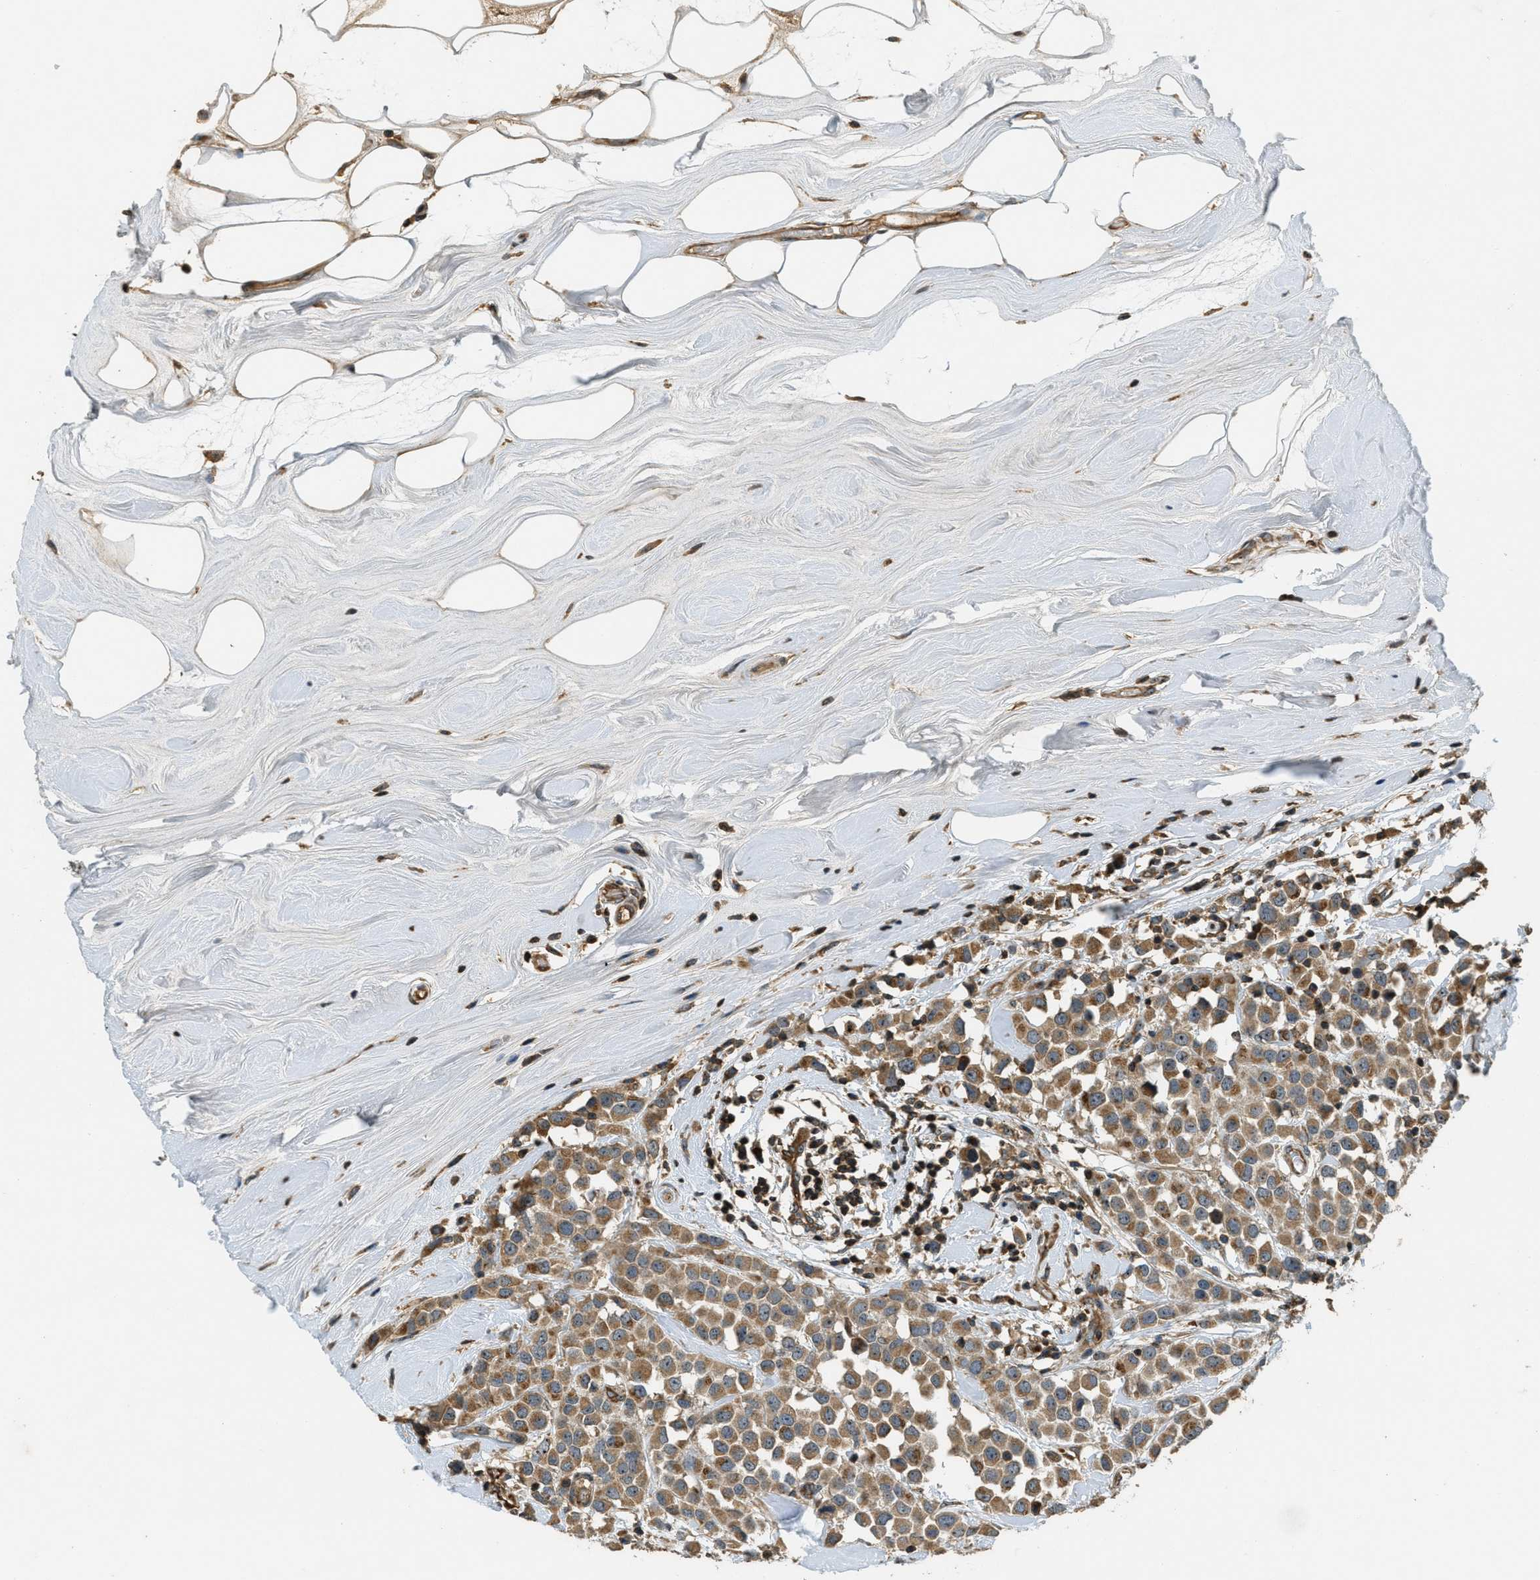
{"staining": {"intensity": "moderate", "quantity": ">75%", "location": "cytoplasmic/membranous,nuclear"}, "tissue": "breast cancer", "cell_type": "Tumor cells", "image_type": "cancer", "snomed": [{"axis": "morphology", "description": "Duct carcinoma"}, {"axis": "topography", "description": "Breast"}], "caption": "A high-resolution micrograph shows immunohistochemistry (IHC) staining of breast infiltrating ductal carcinoma, which demonstrates moderate cytoplasmic/membranous and nuclear expression in approximately >75% of tumor cells.", "gene": "LRP12", "patient": {"sex": "female", "age": 61}}